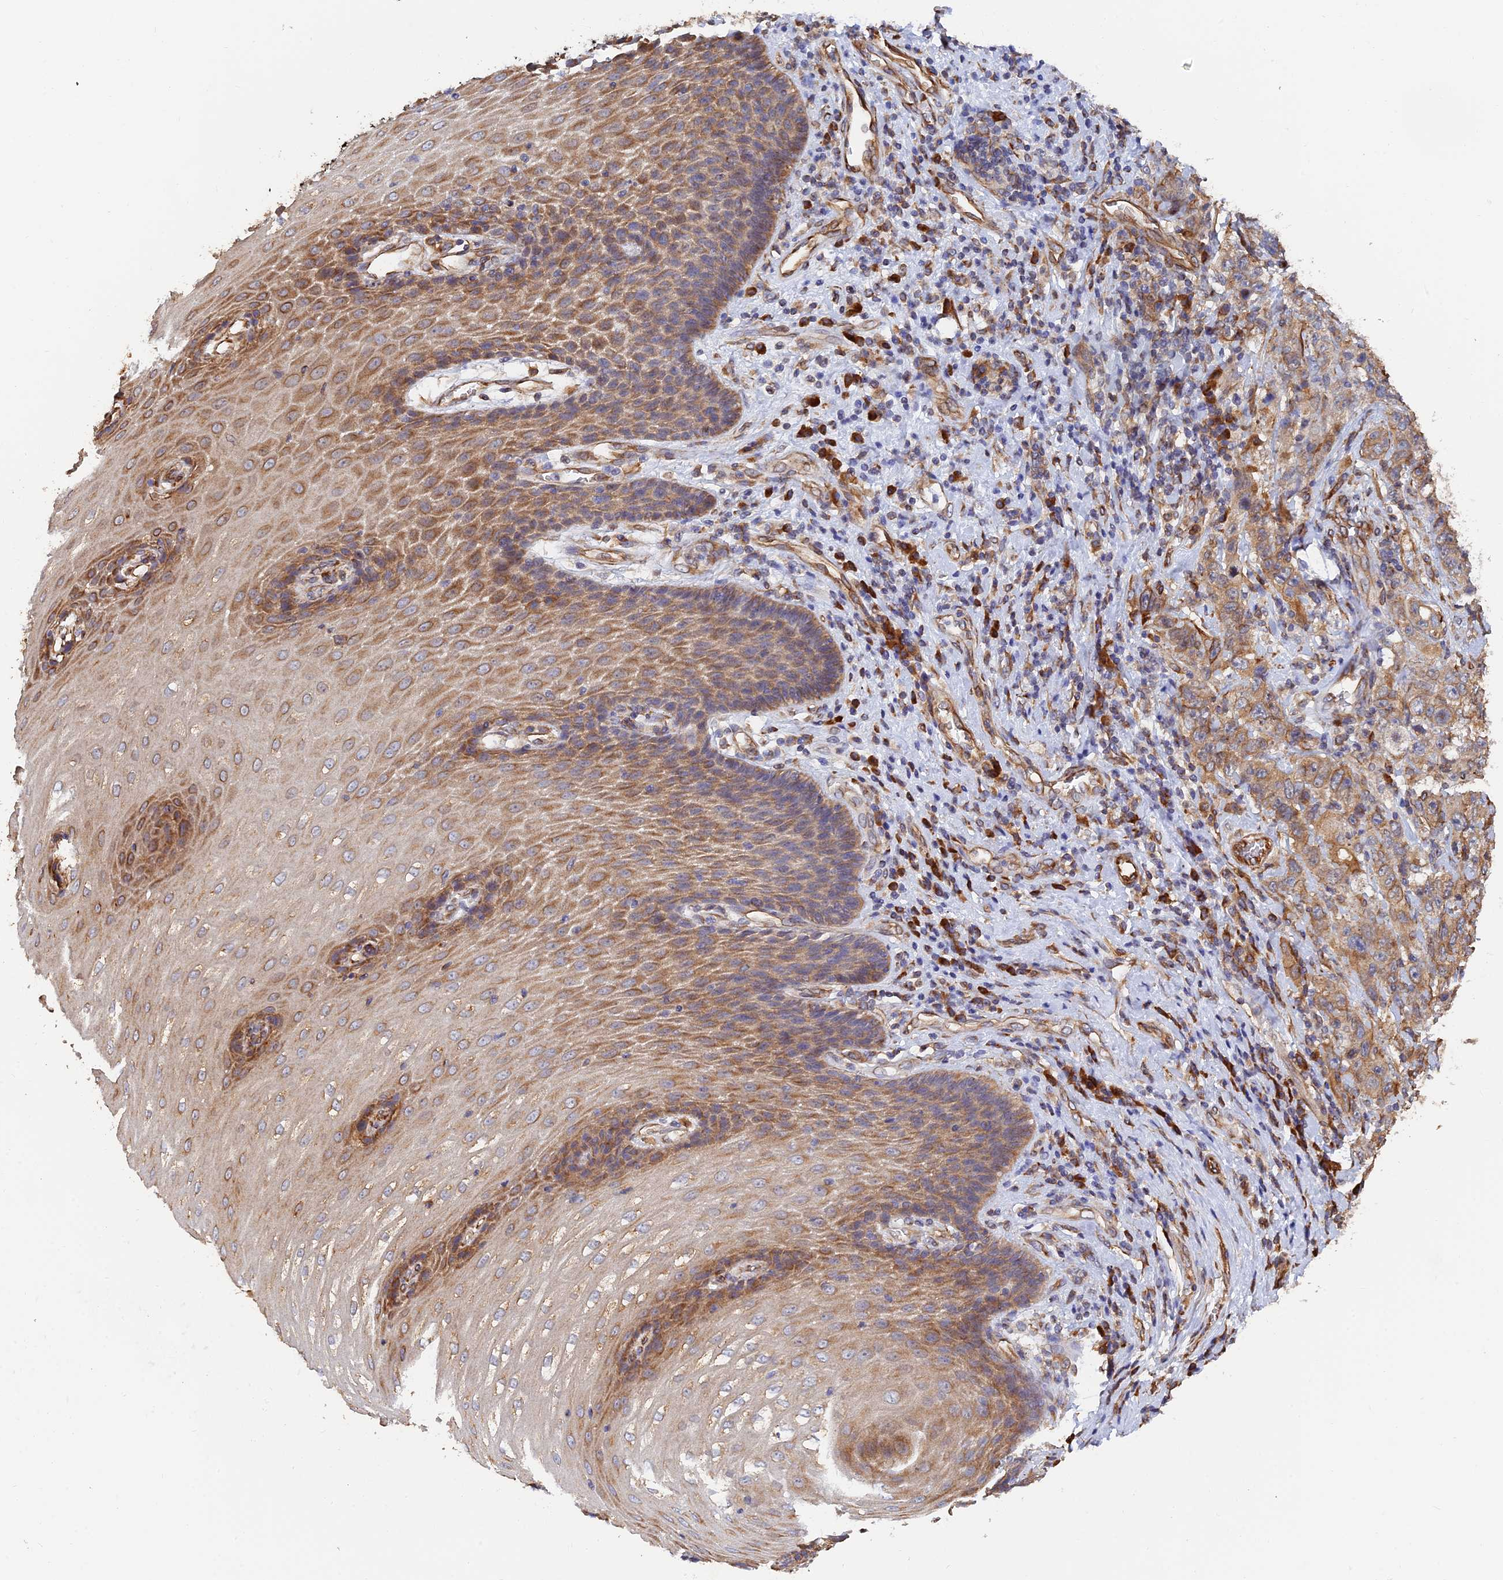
{"staining": {"intensity": "moderate", "quantity": ">75%", "location": "cytoplasmic/membranous"}, "tissue": "stomach cancer", "cell_type": "Tumor cells", "image_type": "cancer", "snomed": [{"axis": "morphology", "description": "Adenocarcinoma, NOS"}, {"axis": "topography", "description": "Stomach"}], "caption": "Brown immunohistochemical staining in stomach adenocarcinoma exhibits moderate cytoplasmic/membranous staining in about >75% of tumor cells. The protein of interest is shown in brown color, while the nuclei are stained blue.", "gene": "WBP11", "patient": {"sex": "male", "age": 48}}